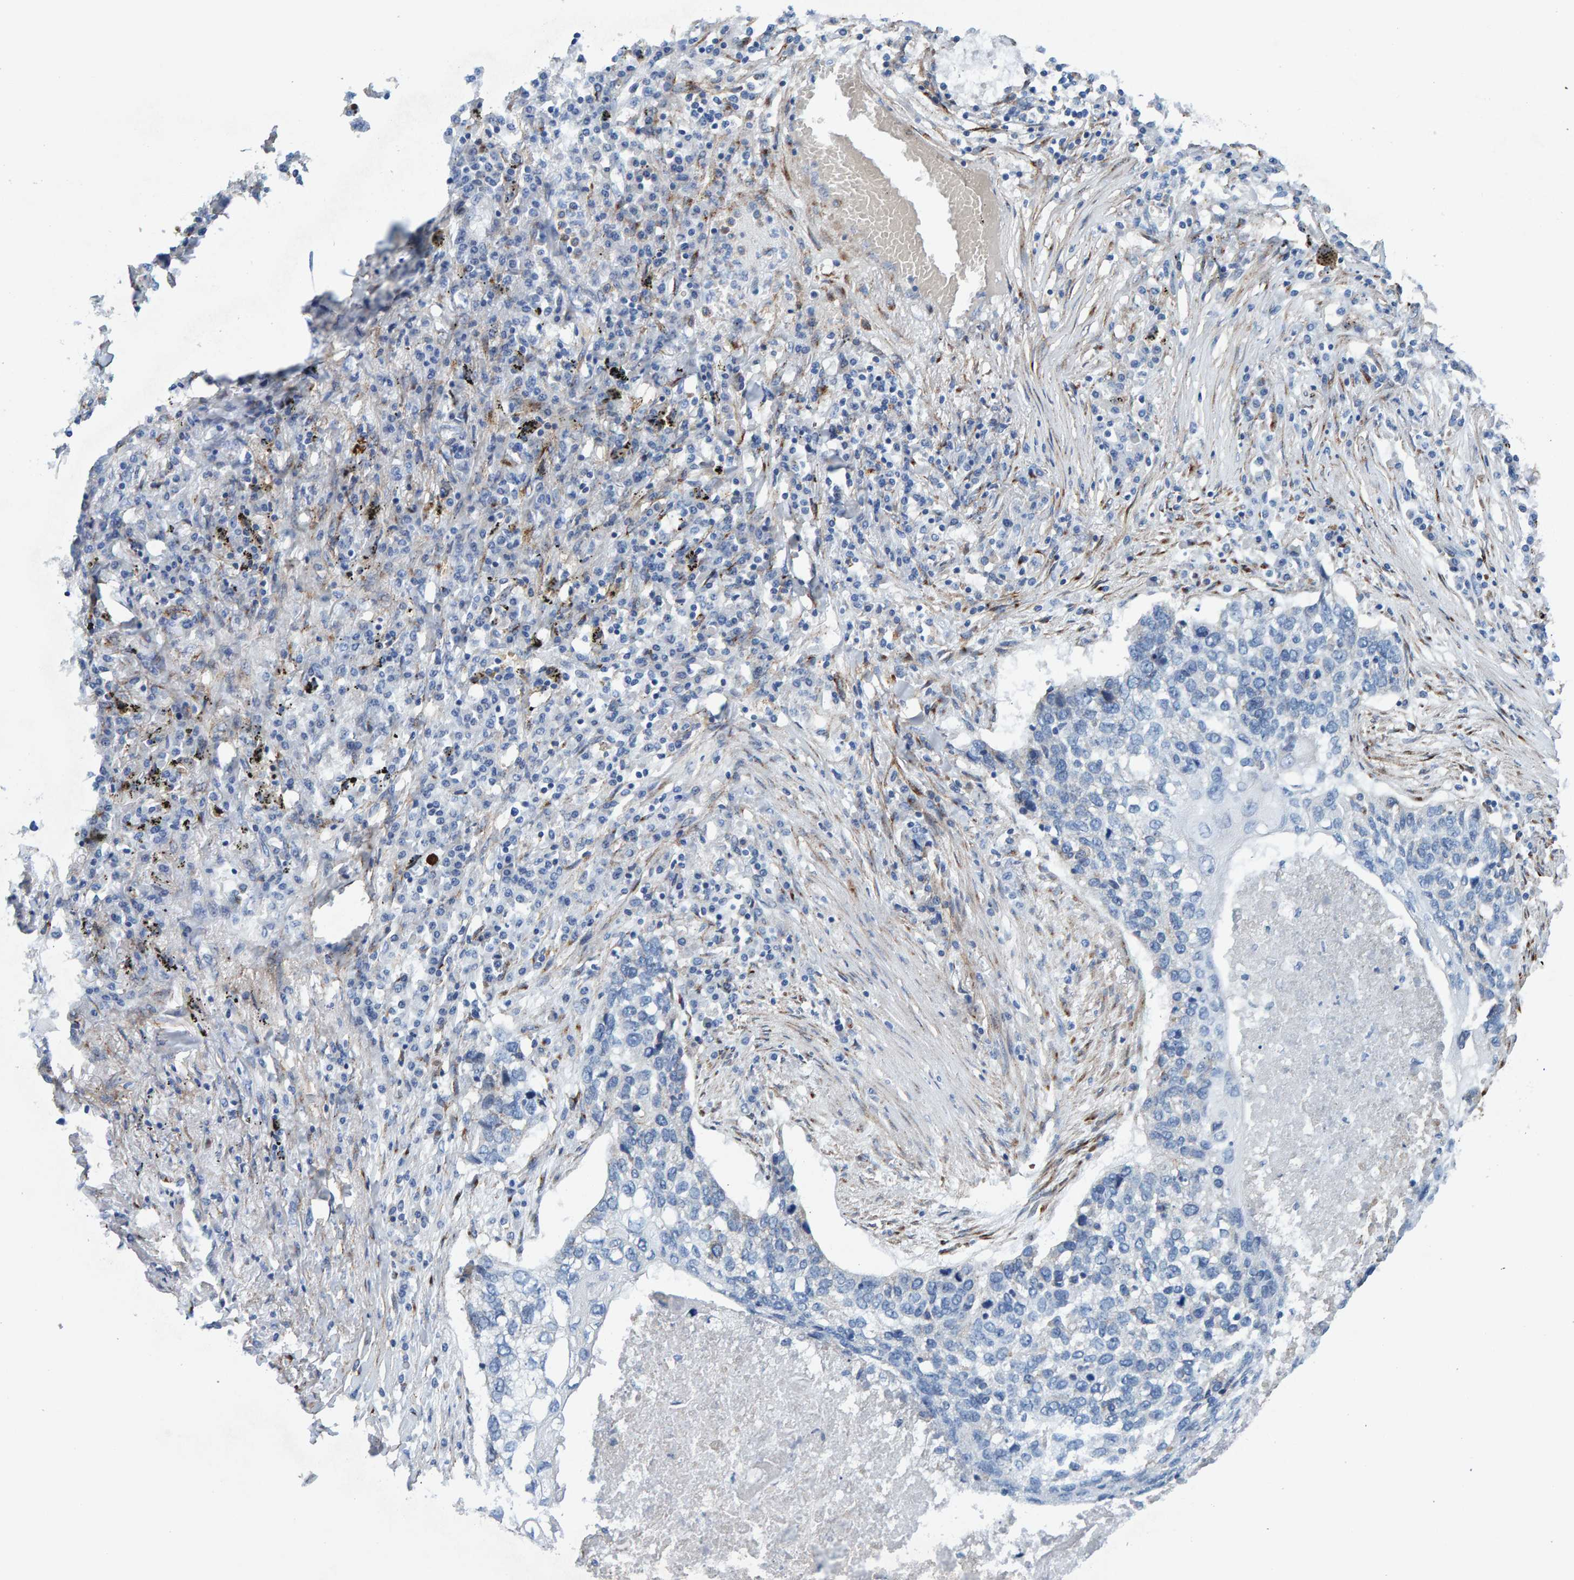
{"staining": {"intensity": "negative", "quantity": "none", "location": "none"}, "tissue": "lung cancer", "cell_type": "Tumor cells", "image_type": "cancer", "snomed": [{"axis": "morphology", "description": "Squamous cell carcinoma, NOS"}, {"axis": "topography", "description": "Lung"}], "caption": "A micrograph of squamous cell carcinoma (lung) stained for a protein reveals no brown staining in tumor cells. Nuclei are stained in blue.", "gene": "LRP1", "patient": {"sex": "female", "age": 63}}